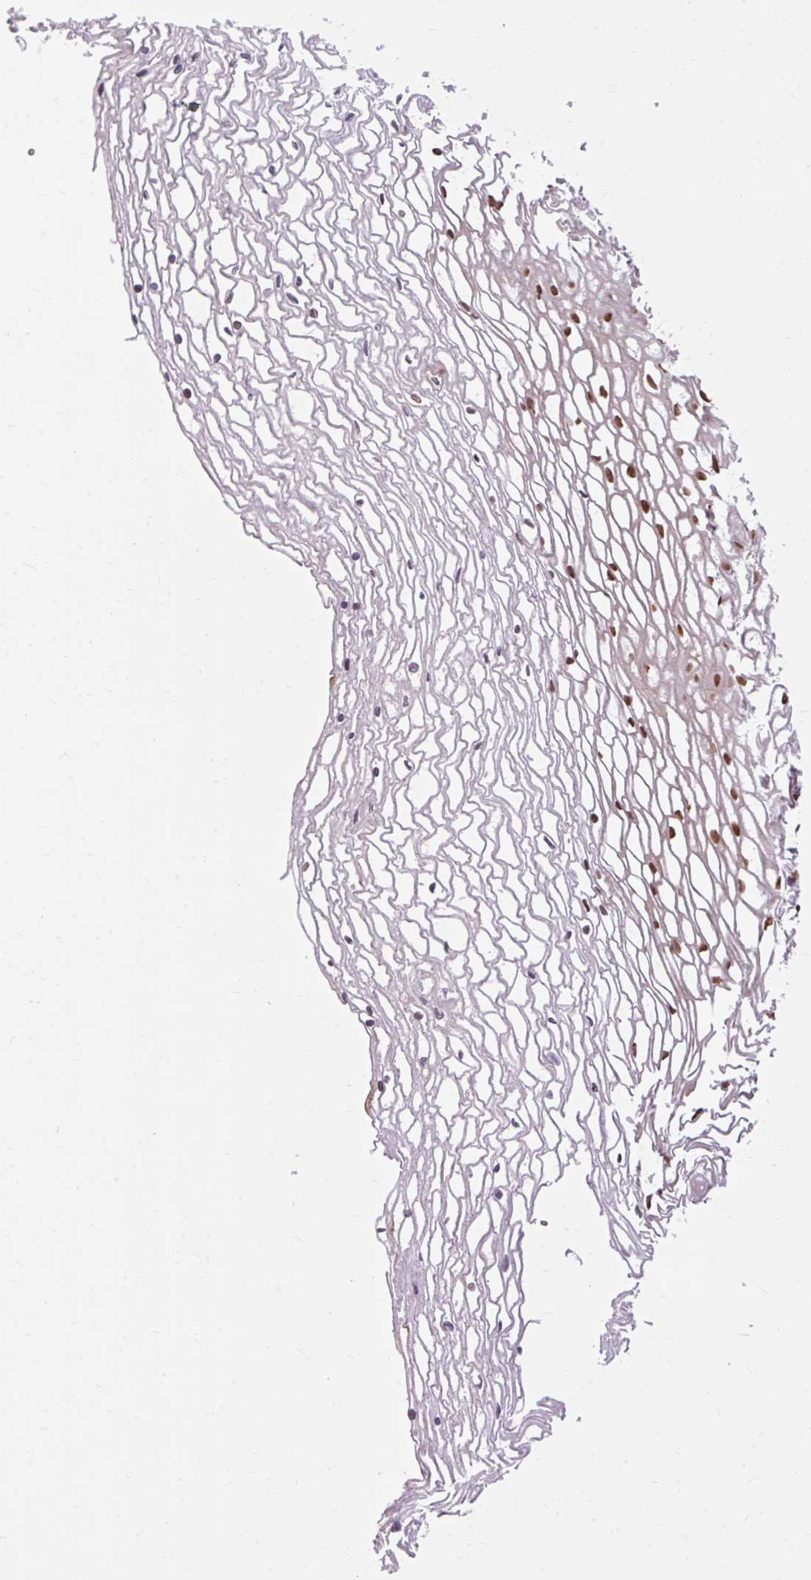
{"staining": {"intensity": "moderate", "quantity": ">75%", "location": "nuclear"}, "tissue": "cervix", "cell_type": "Glandular cells", "image_type": "normal", "snomed": [{"axis": "morphology", "description": "Normal tissue, NOS"}, {"axis": "topography", "description": "Cervix"}], "caption": "A high-resolution histopathology image shows IHC staining of unremarkable cervix, which reveals moderate nuclear staining in about >75% of glandular cells.", "gene": "ENSG00000261832", "patient": {"sex": "female", "age": 36}}